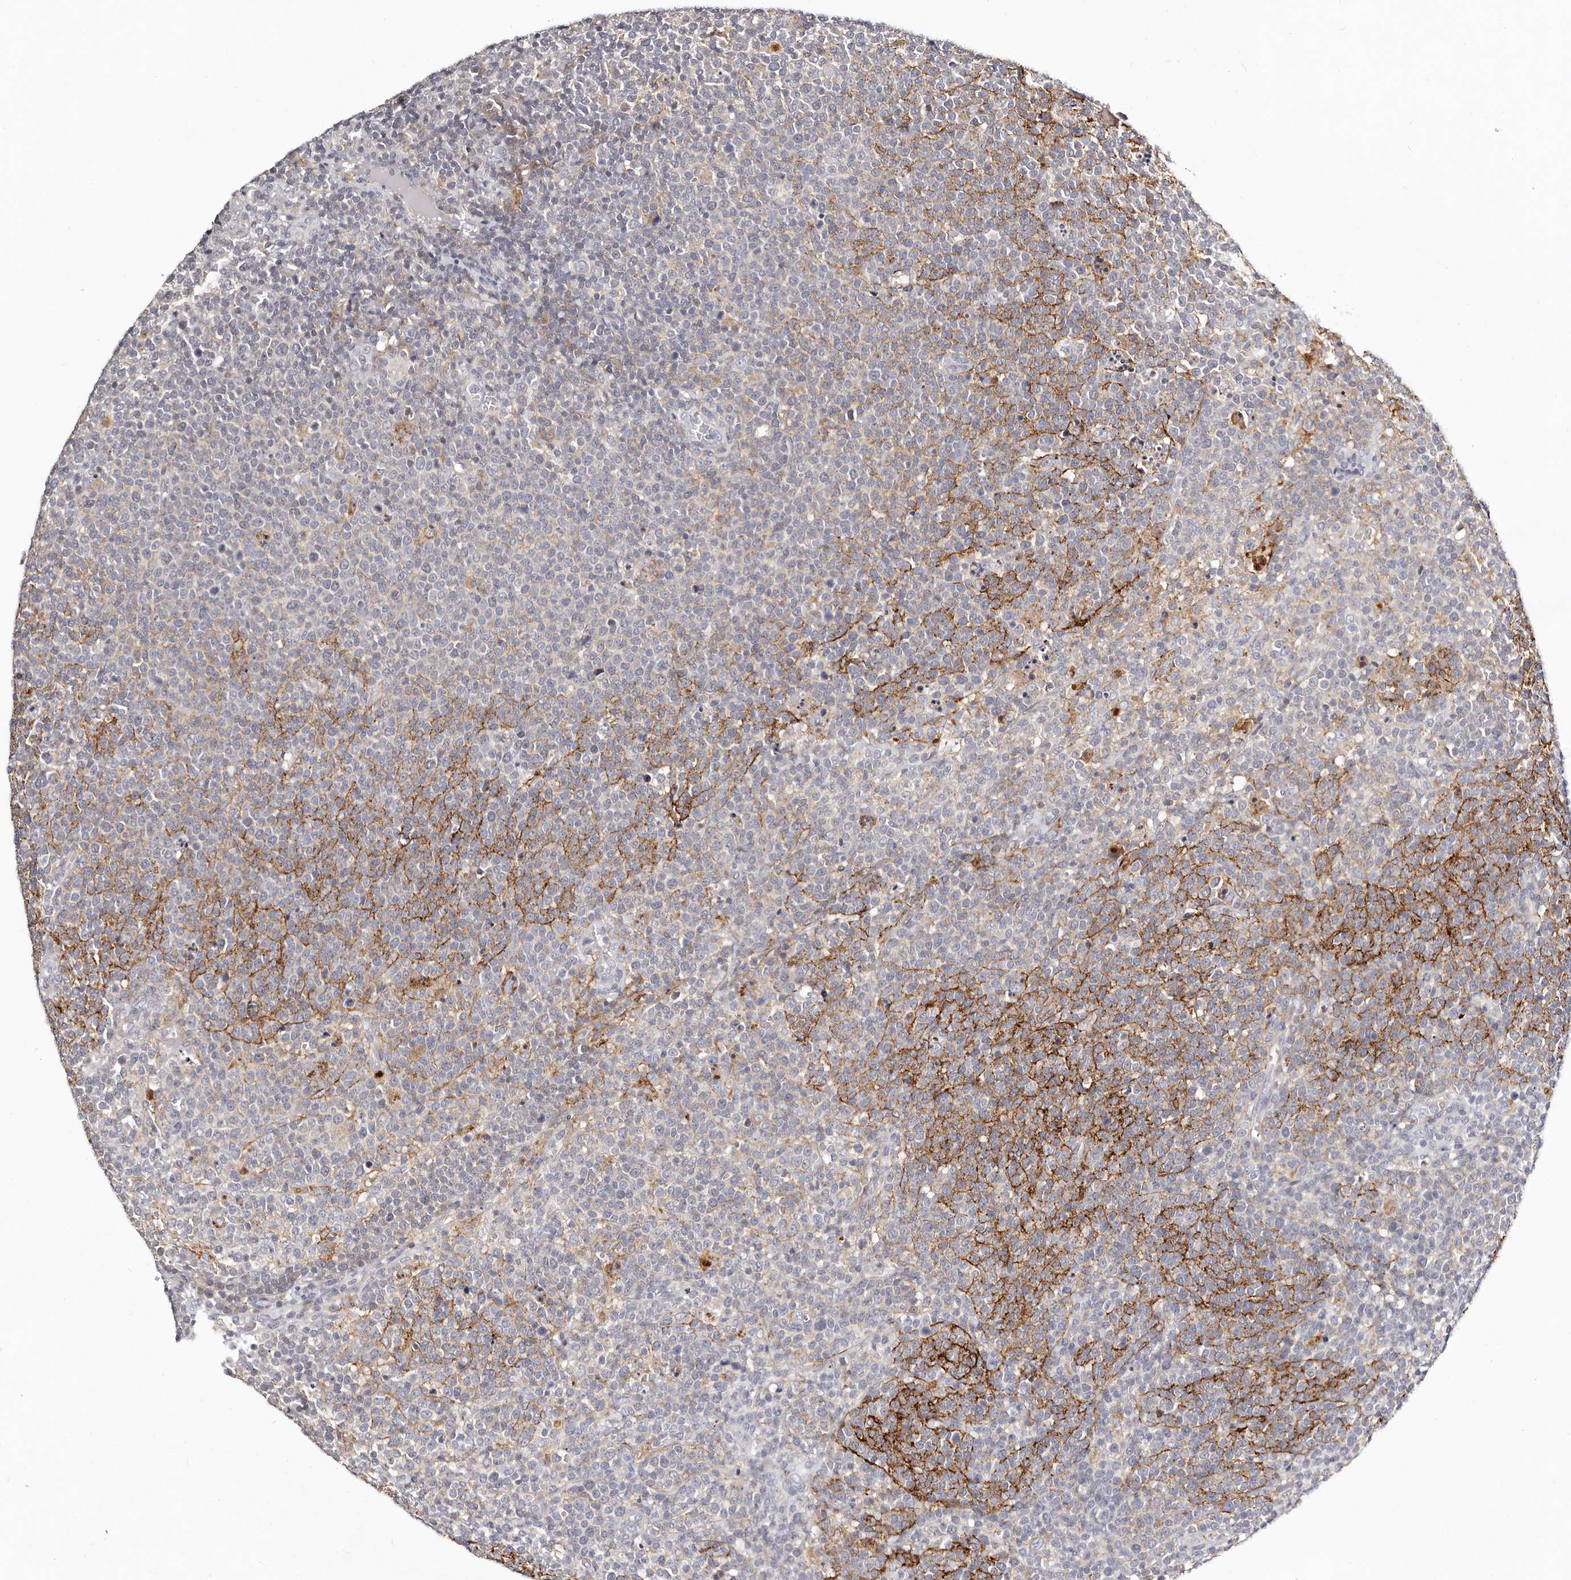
{"staining": {"intensity": "negative", "quantity": "none", "location": "none"}, "tissue": "lymphoma", "cell_type": "Tumor cells", "image_type": "cancer", "snomed": [{"axis": "morphology", "description": "Malignant lymphoma, non-Hodgkin's type, High grade"}, {"axis": "topography", "description": "Lymph node"}], "caption": "This is an immunohistochemistry micrograph of lymphoma. There is no staining in tumor cells.", "gene": "MRPS33", "patient": {"sex": "male", "age": 61}}